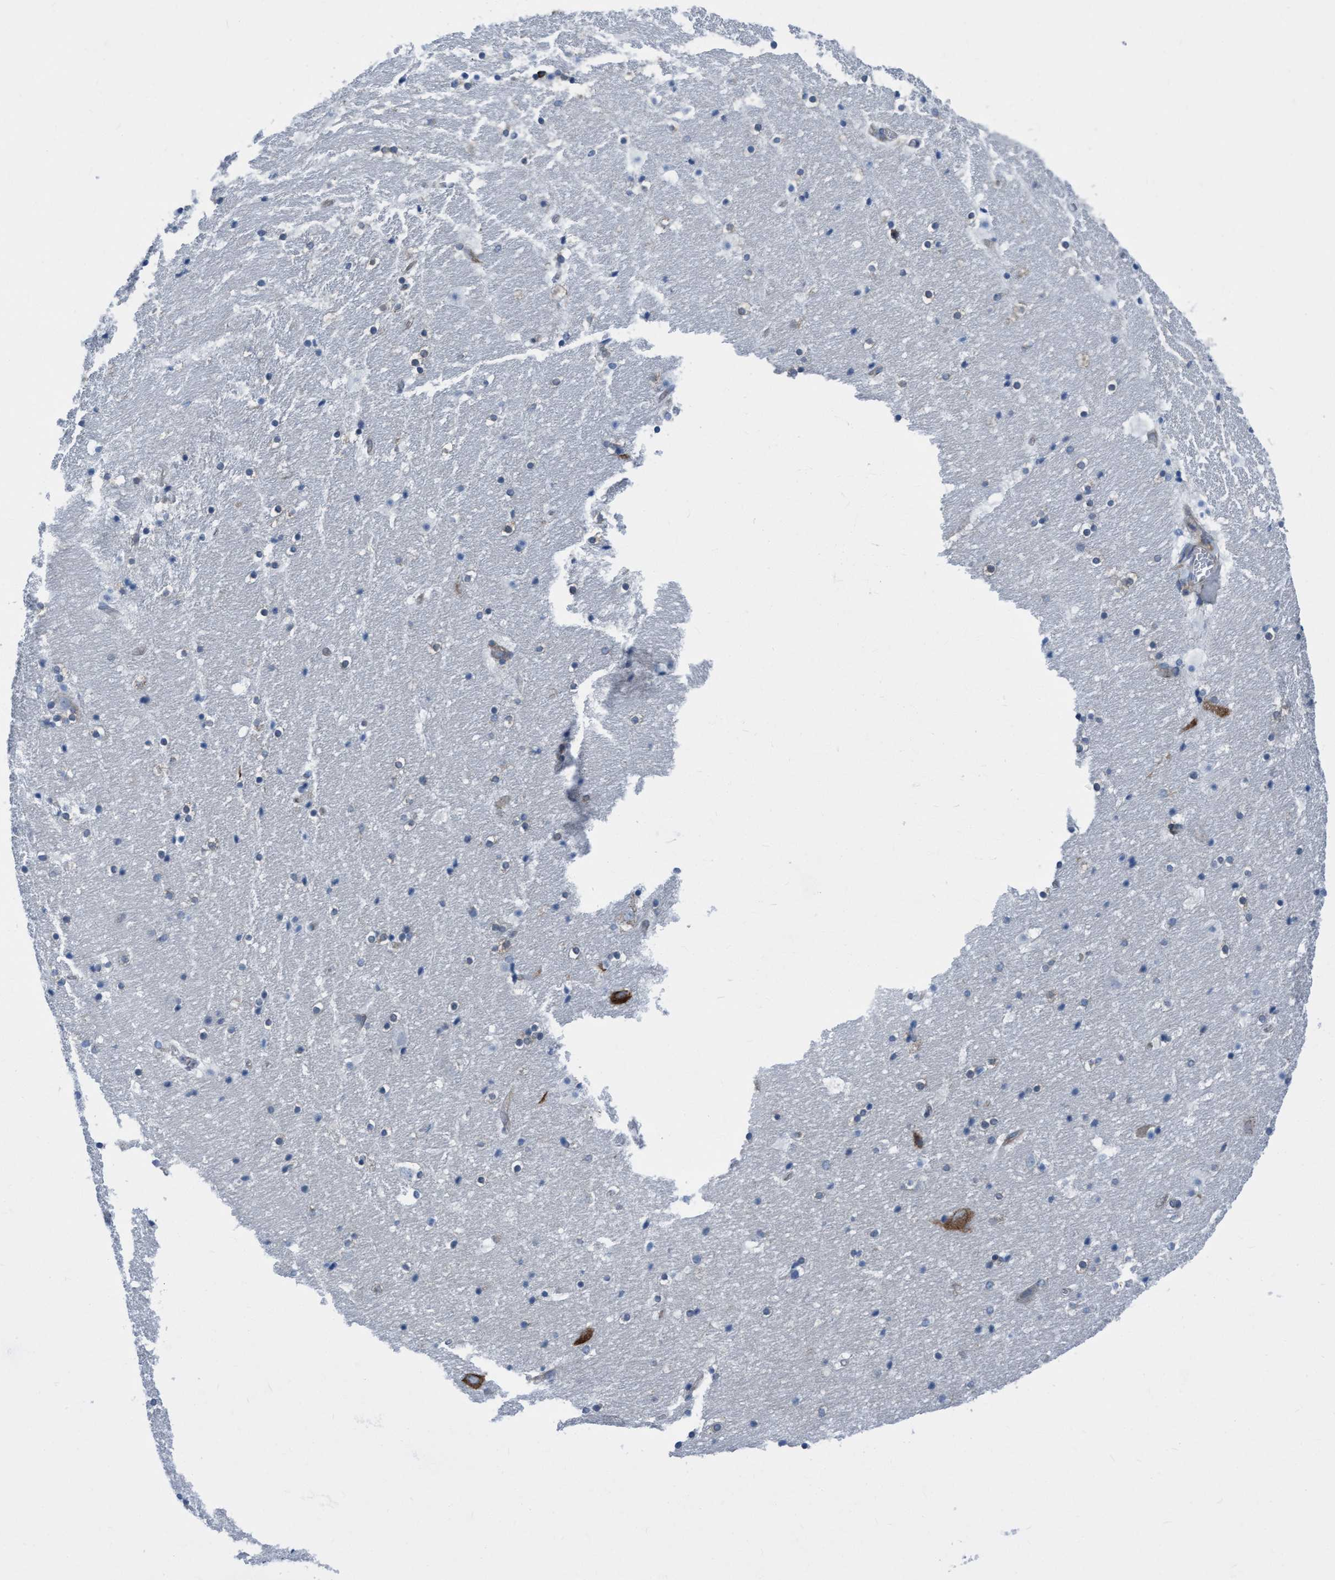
{"staining": {"intensity": "weak", "quantity": "<25%", "location": "cytoplasmic/membranous"}, "tissue": "hippocampus", "cell_type": "Glial cells", "image_type": "normal", "snomed": [{"axis": "morphology", "description": "Normal tissue, NOS"}, {"axis": "topography", "description": "Hippocampus"}], "caption": "This is an immunohistochemistry (IHC) photomicrograph of normal human hippocampus. There is no staining in glial cells.", "gene": "NMT1", "patient": {"sex": "male", "age": 45}}